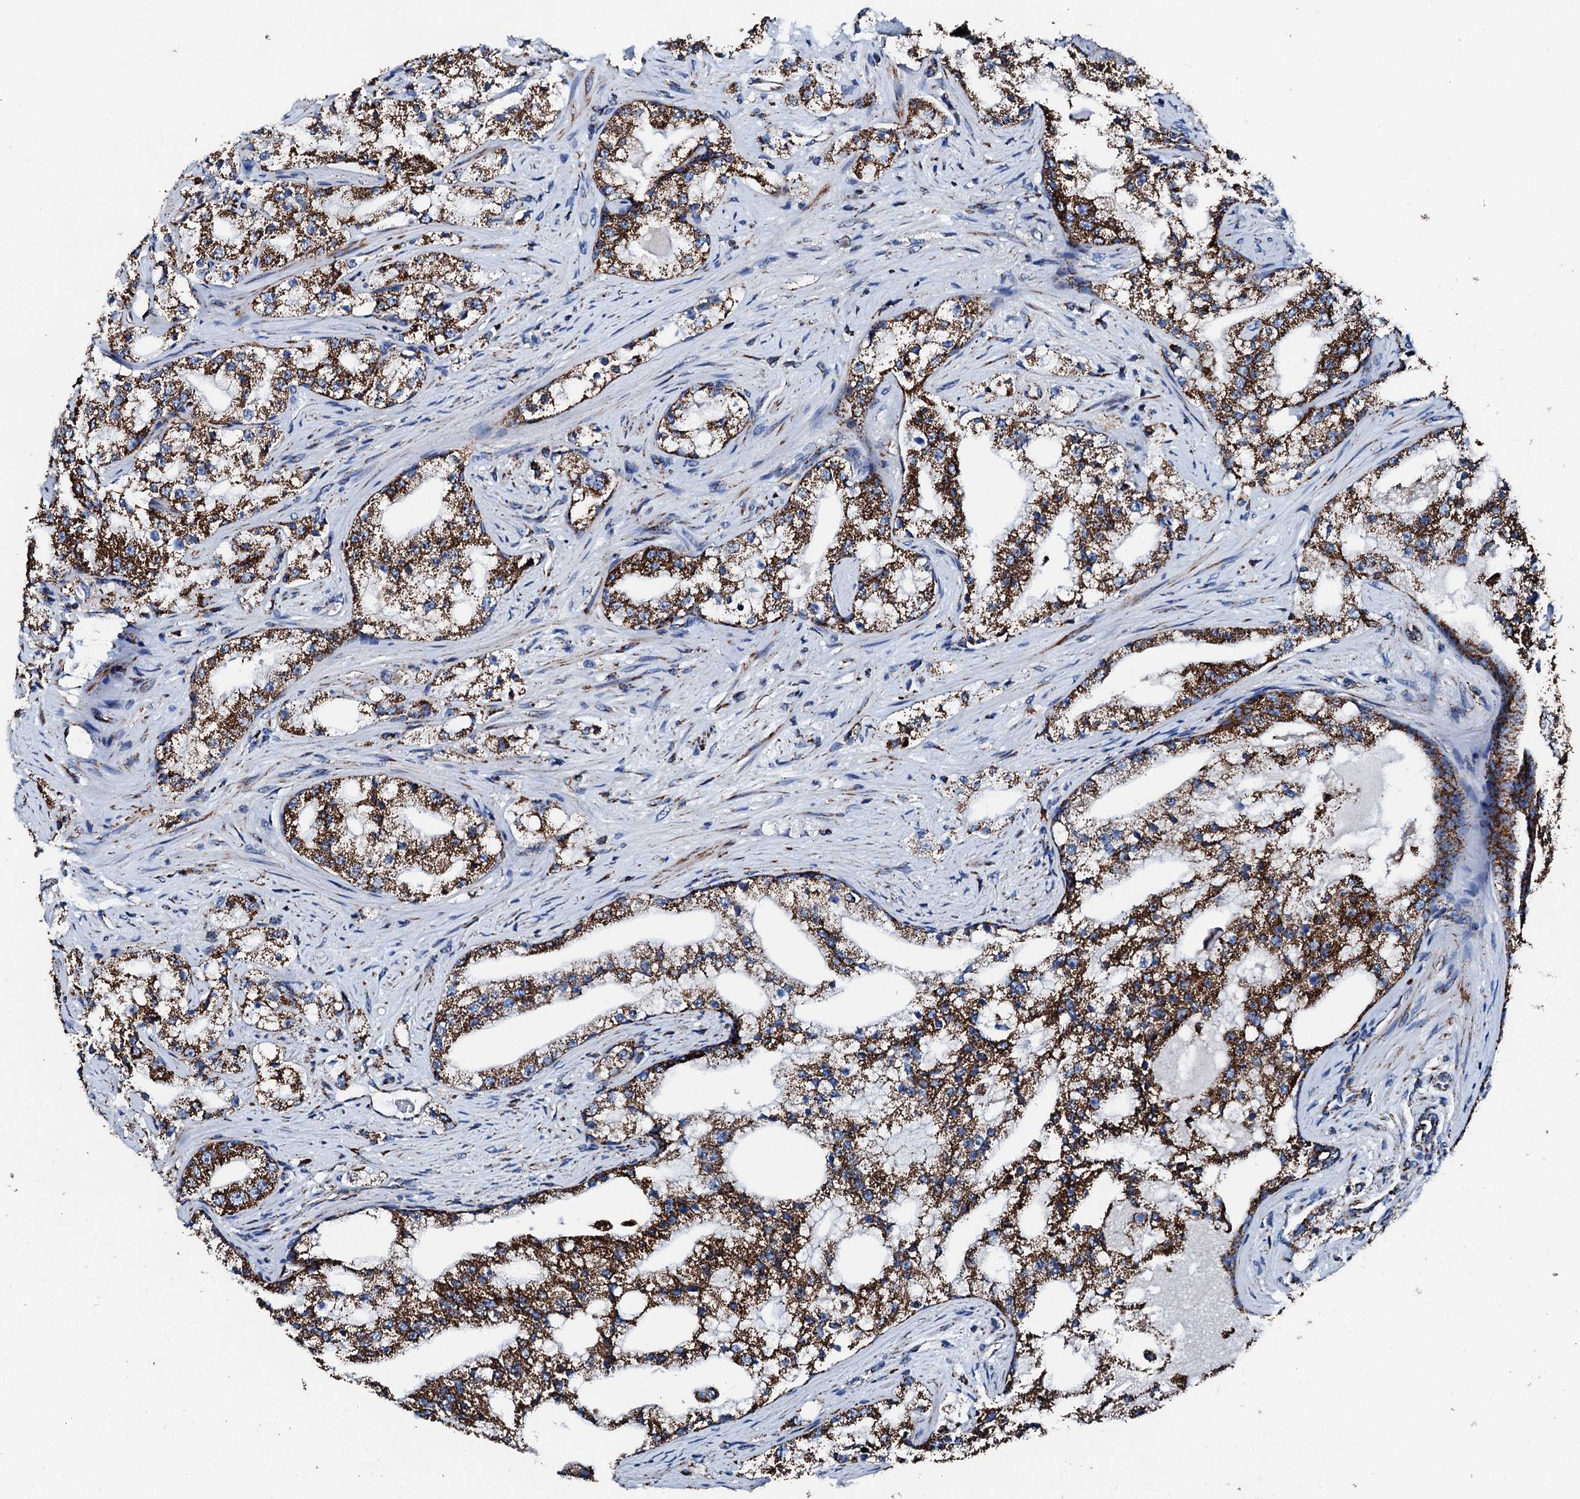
{"staining": {"intensity": "strong", "quantity": ">75%", "location": "cytoplasmic/membranous"}, "tissue": "prostate cancer", "cell_type": "Tumor cells", "image_type": "cancer", "snomed": [{"axis": "morphology", "description": "Adenocarcinoma, High grade"}, {"axis": "topography", "description": "Prostate"}], "caption": "High-power microscopy captured an immunohistochemistry micrograph of prostate high-grade adenocarcinoma, revealing strong cytoplasmic/membranous staining in approximately >75% of tumor cells. Immunohistochemistry (ihc) stains the protein of interest in brown and the nuclei are stained blue.", "gene": "HADH", "patient": {"sex": "male", "age": 64}}